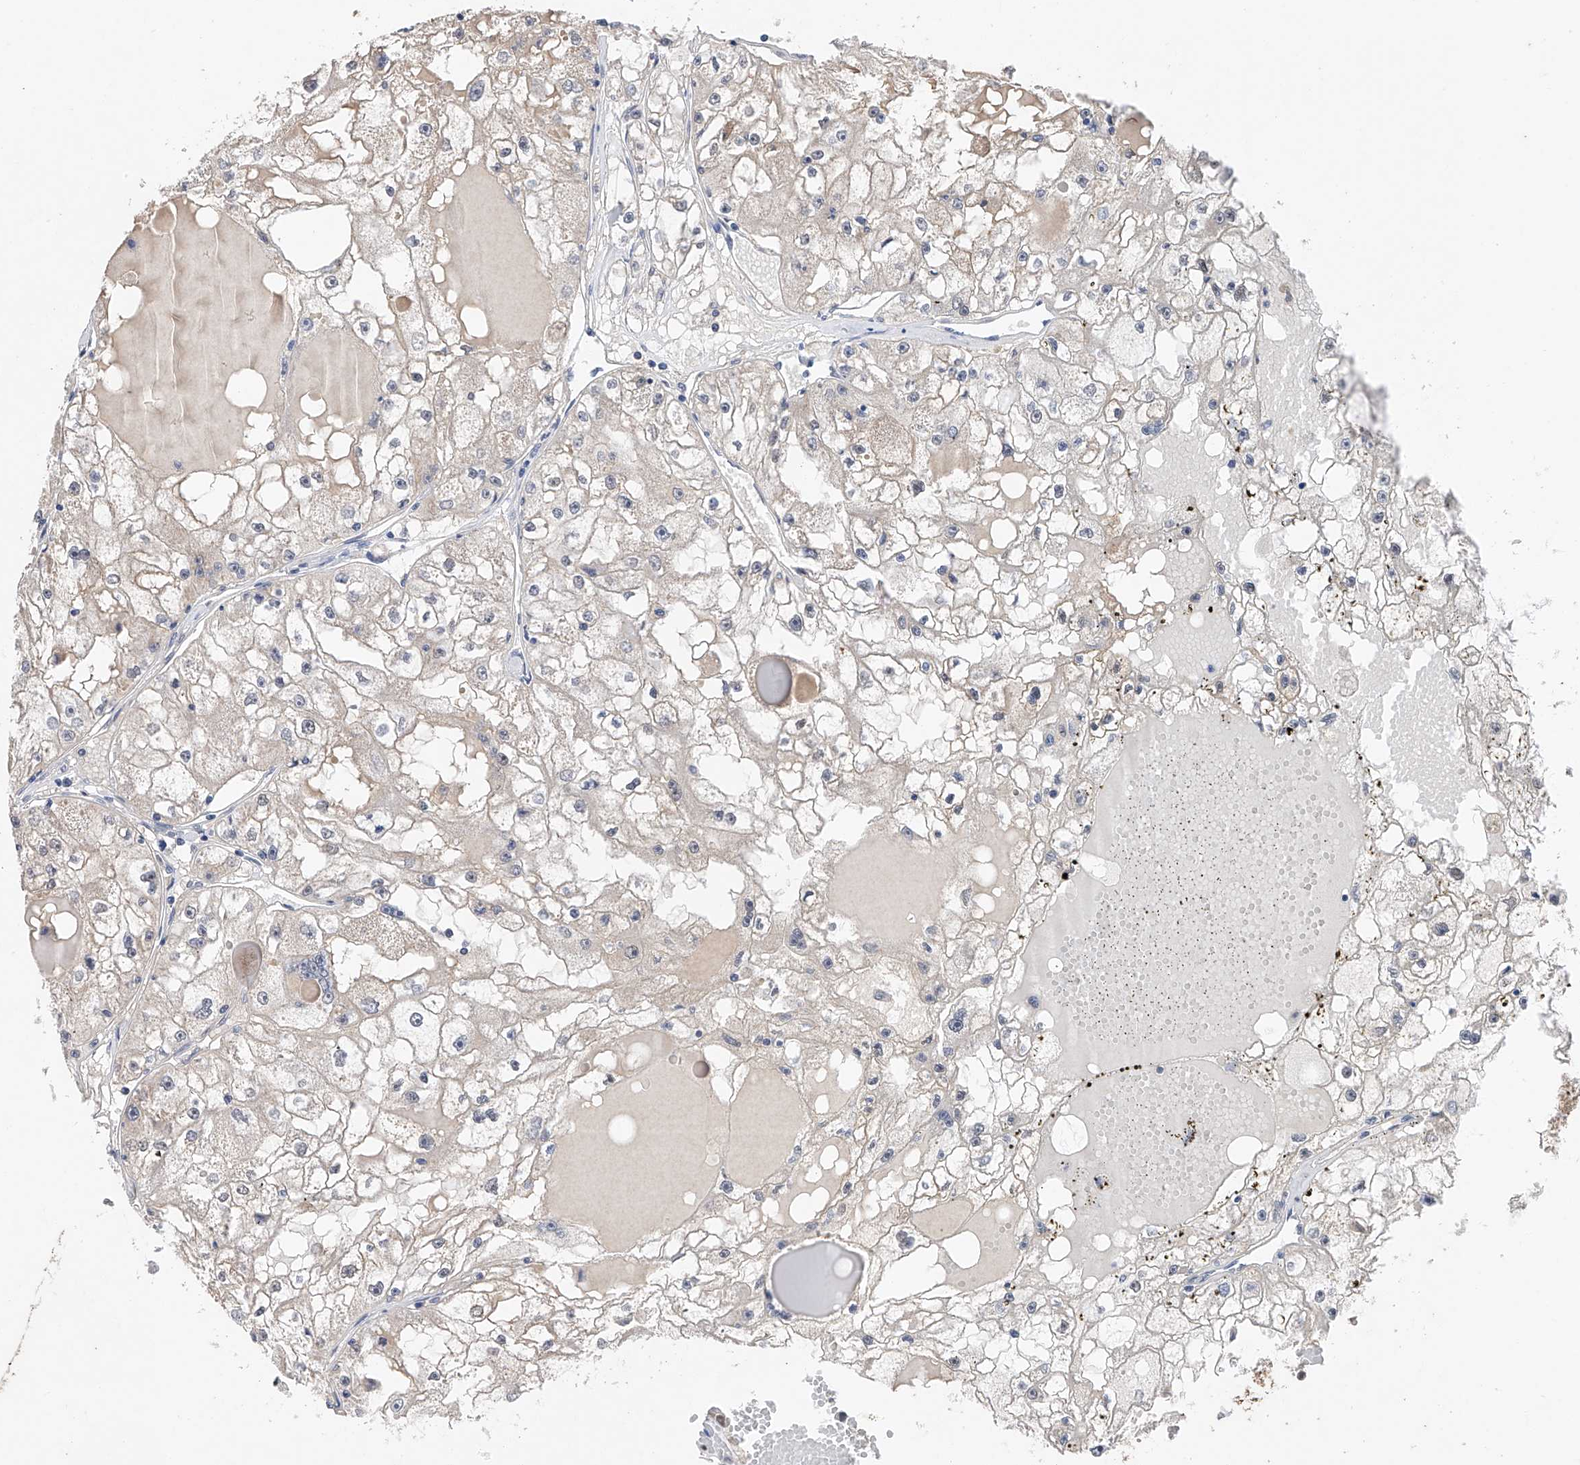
{"staining": {"intensity": "negative", "quantity": "none", "location": "none"}, "tissue": "renal cancer", "cell_type": "Tumor cells", "image_type": "cancer", "snomed": [{"axis": "morphology", "description": "Adenocarcinoma, NOS"}, {"axis": "topography", "description": "Kidney"}], "caption": "An IHC histopathology image of adenocarcinoma (renal) is shown. There is no staining in tumor cells of adenocarcinoma (renal).", "gene": "DMAP1", "patient": {"sex": "male", "age": 56}}